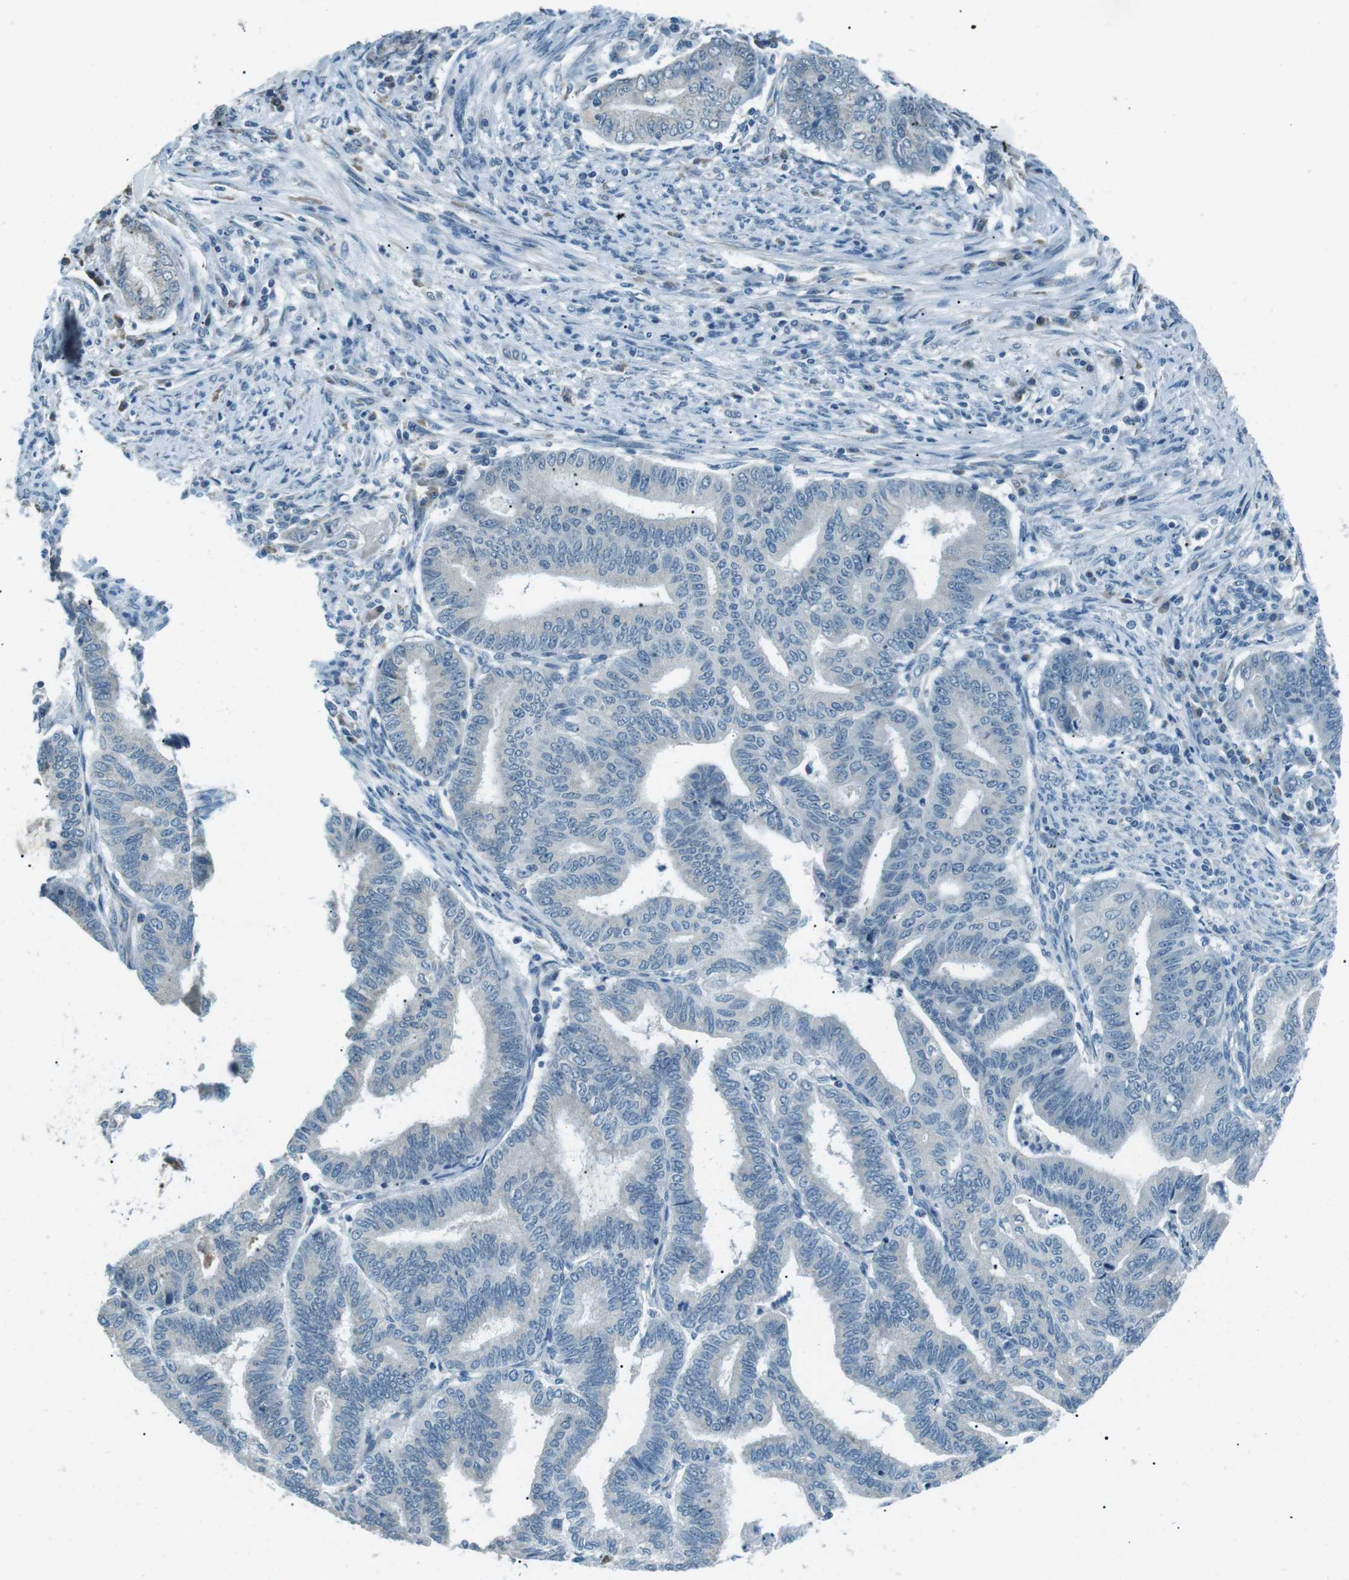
{"staining": {"intensity": "negative", "quantity": "none", "location": "none"}, "tissue": "endometrial cancer", "cell_type": "Tumor cells", "image_type": "cancer", "snomed": [{"axis": "morphology", "description": "Adenocarcinoma, NOS"}, {"axis": "topography", "description": "Endometrium"}], "caption": "There is no significant expression in tumor cells of endometrial cancer.", "gene": "SERPINB2", "patient": {"sex": "female", "age": 79}}